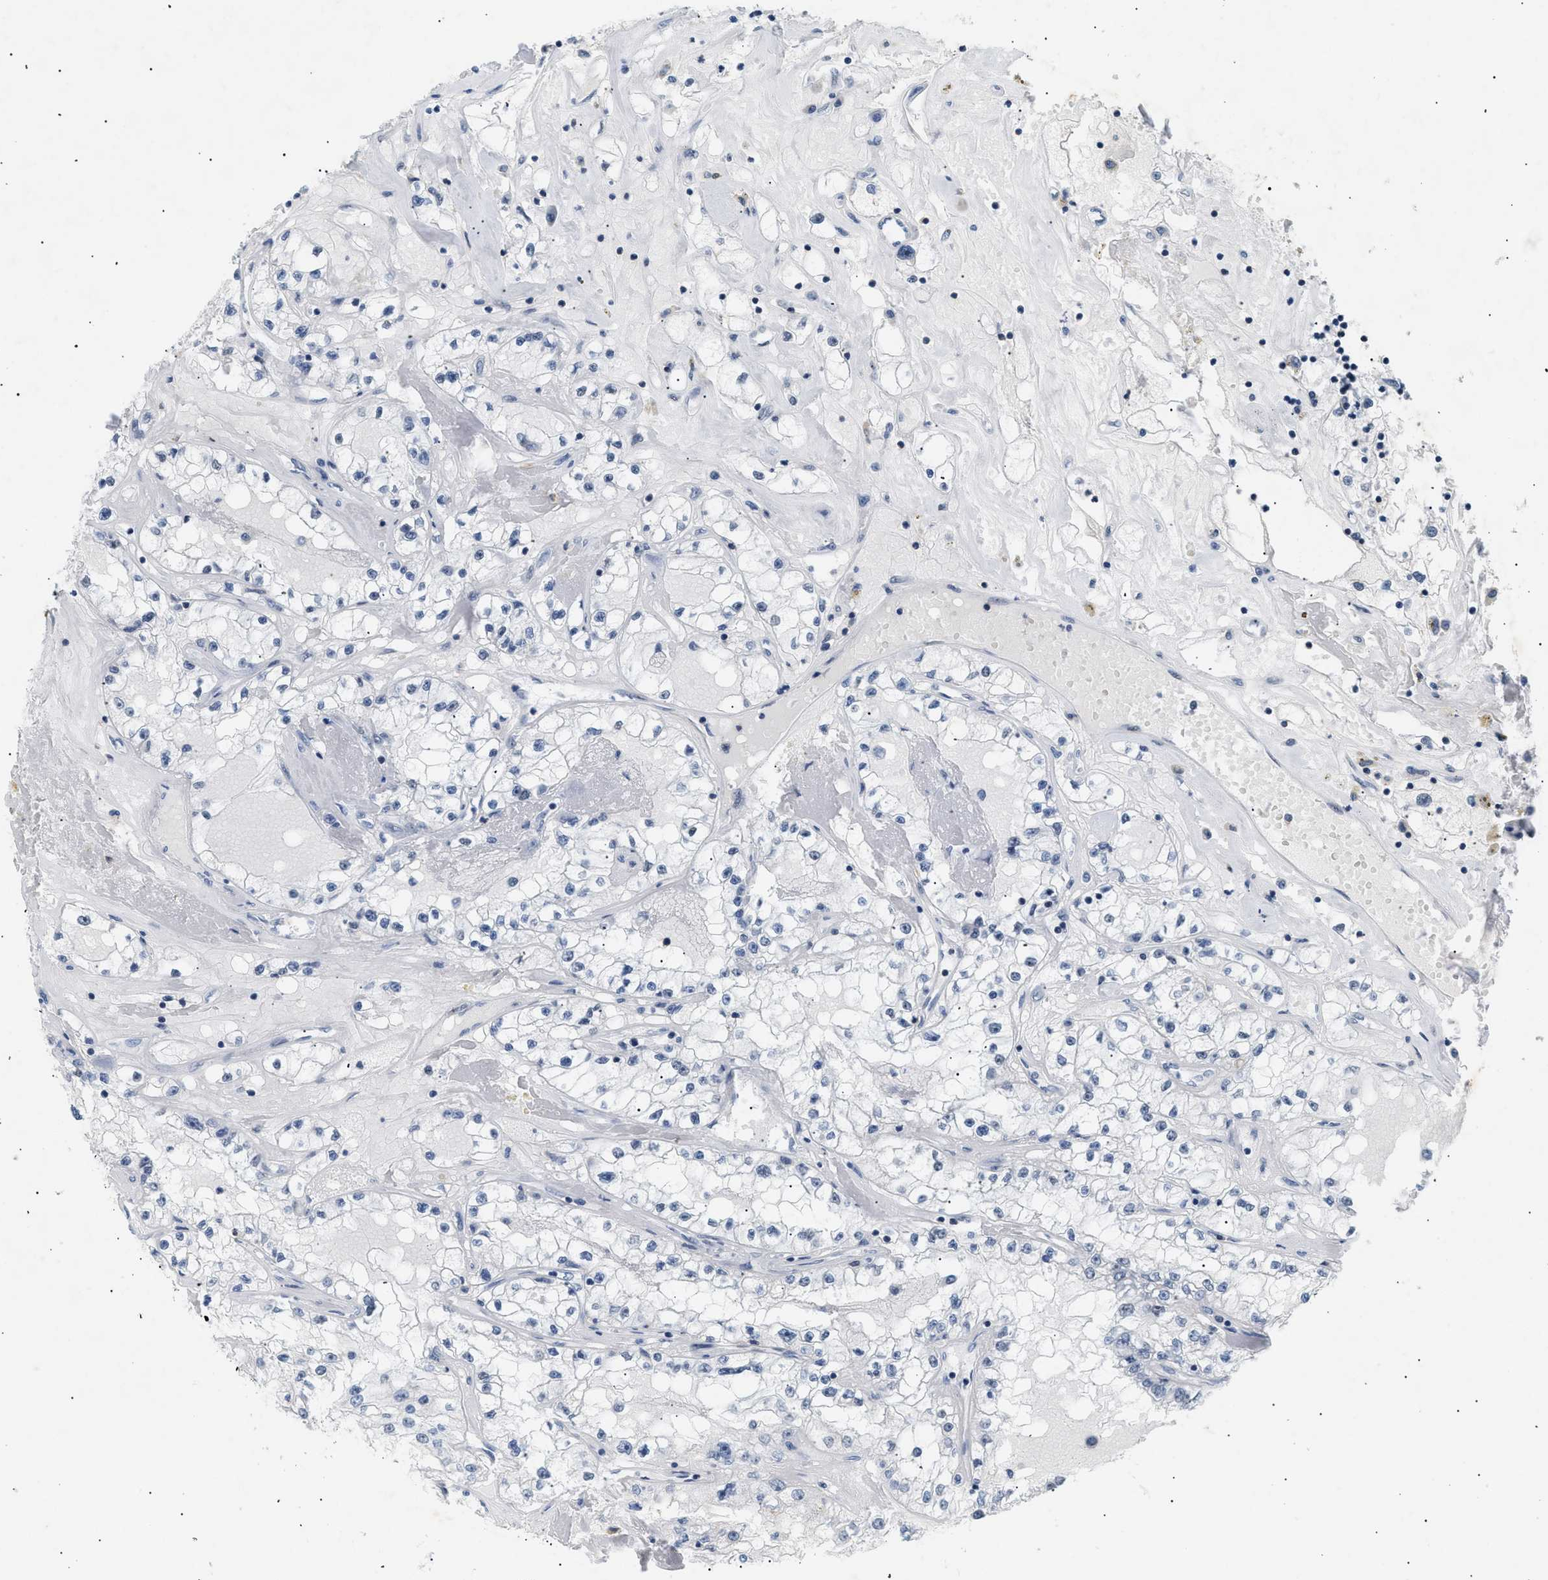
{"staining": {"intensity": "negative", "quantity": "none", "location": "none"}, "tissue": "renal cancer", "cell_type": "Tumor cells", "image_type": "cancer", "snomed": [{"axis": "morphology", "description": "Adenocarcinoma, NOS"}, {"axis": "topography", "description": "Kidney"}], "caption": "DAB (3,3'-diaminobenzidine) immunohistochemical staining of adenocarcinoma (renal) reveals no significant staining in tumor cells.", "gene": "KCNC3", "patient": {"sex": "male", "age": 56}}